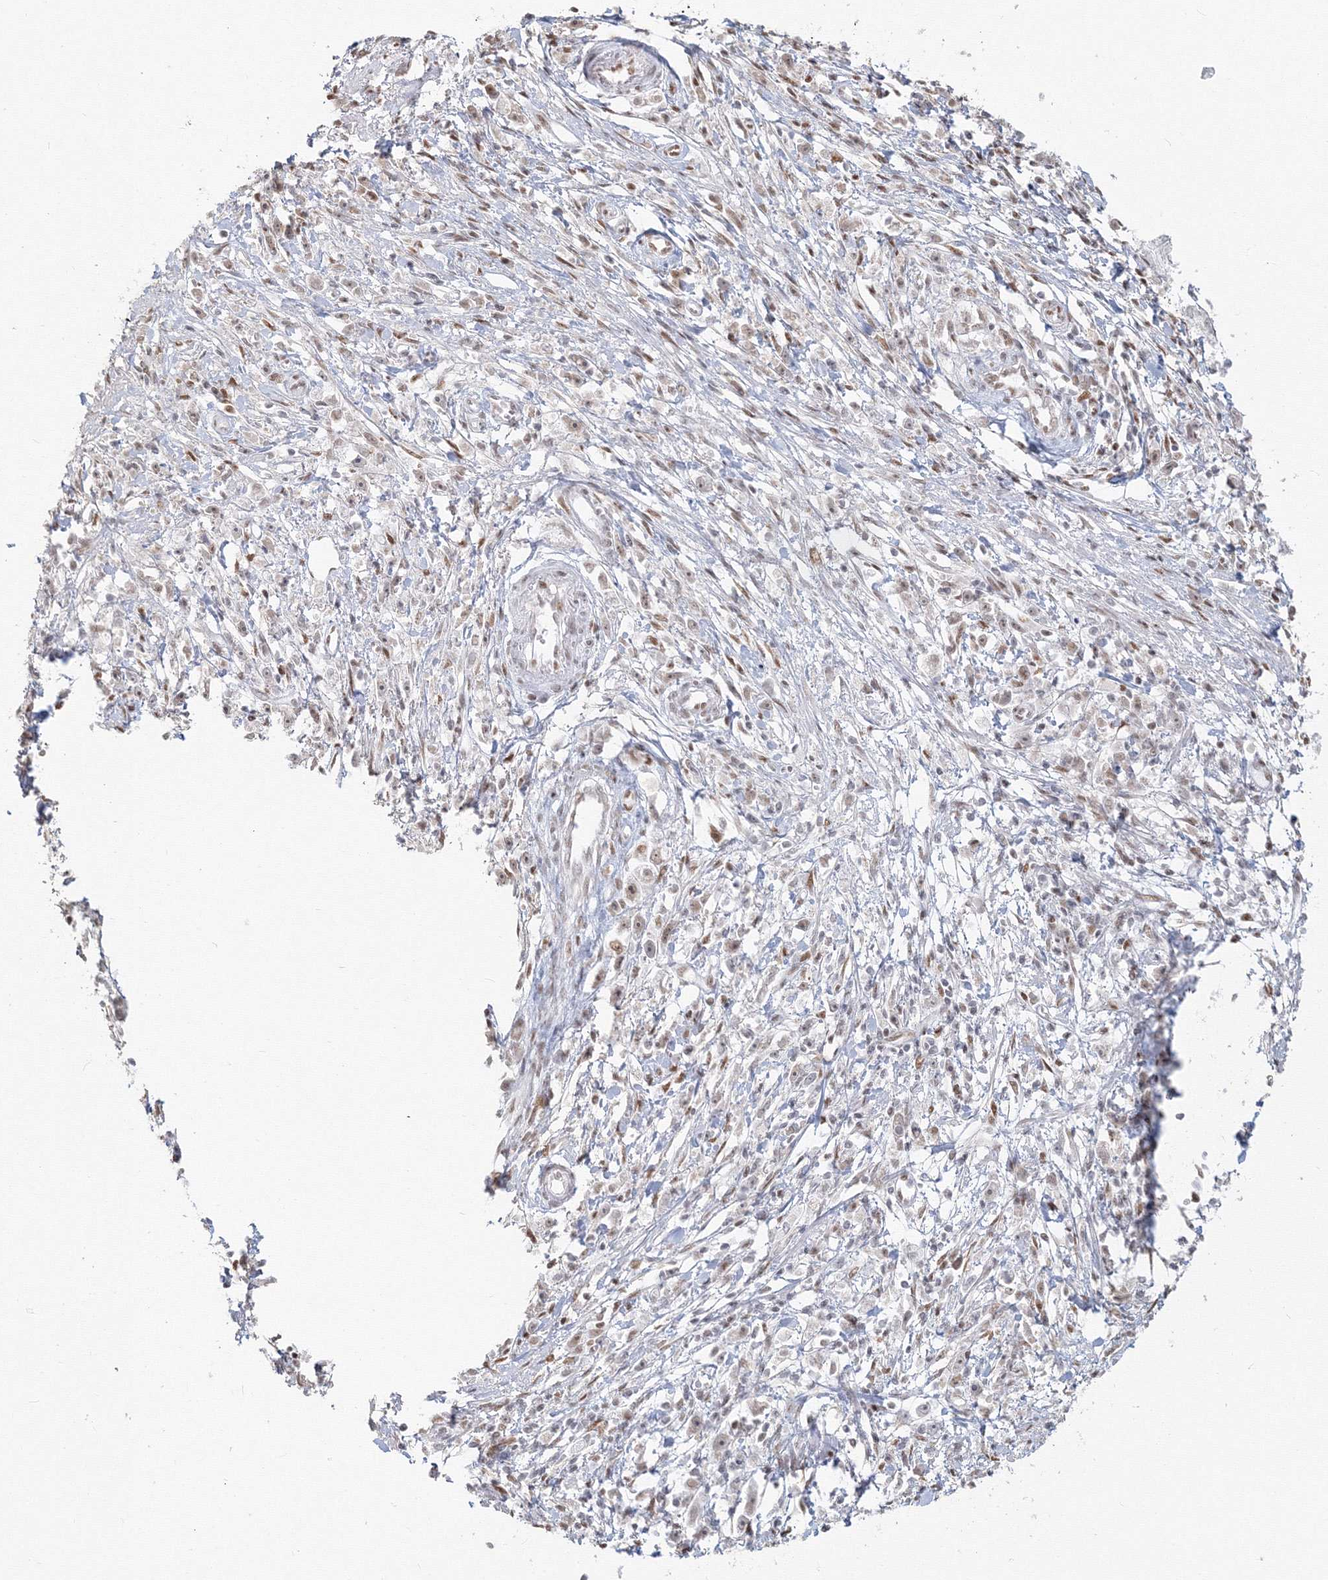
{"staining": {"intensity": "weak", "quantity": ">75%", "location": "nuclear"}, "tissue": "stomach cancer", "cell_type": "Tumor cells", "image_type": "cancer", "snomed": [{"axis": "morphology", "description": "Adenocarcinoma, NOS"}, {"axis": "topography", "description": "Stomach"}], "caption": "High-power microscopy captured an immunohistochemistry (IHC) micrograph of stomach adenocarcinoma, revealing weak nuclear expression in approximately >75% of tumor cells. (IHC, brightfield microscopy, high magnification).", "gene": "PPP4R2", "patient": {"sex": "female", "age": 59}}